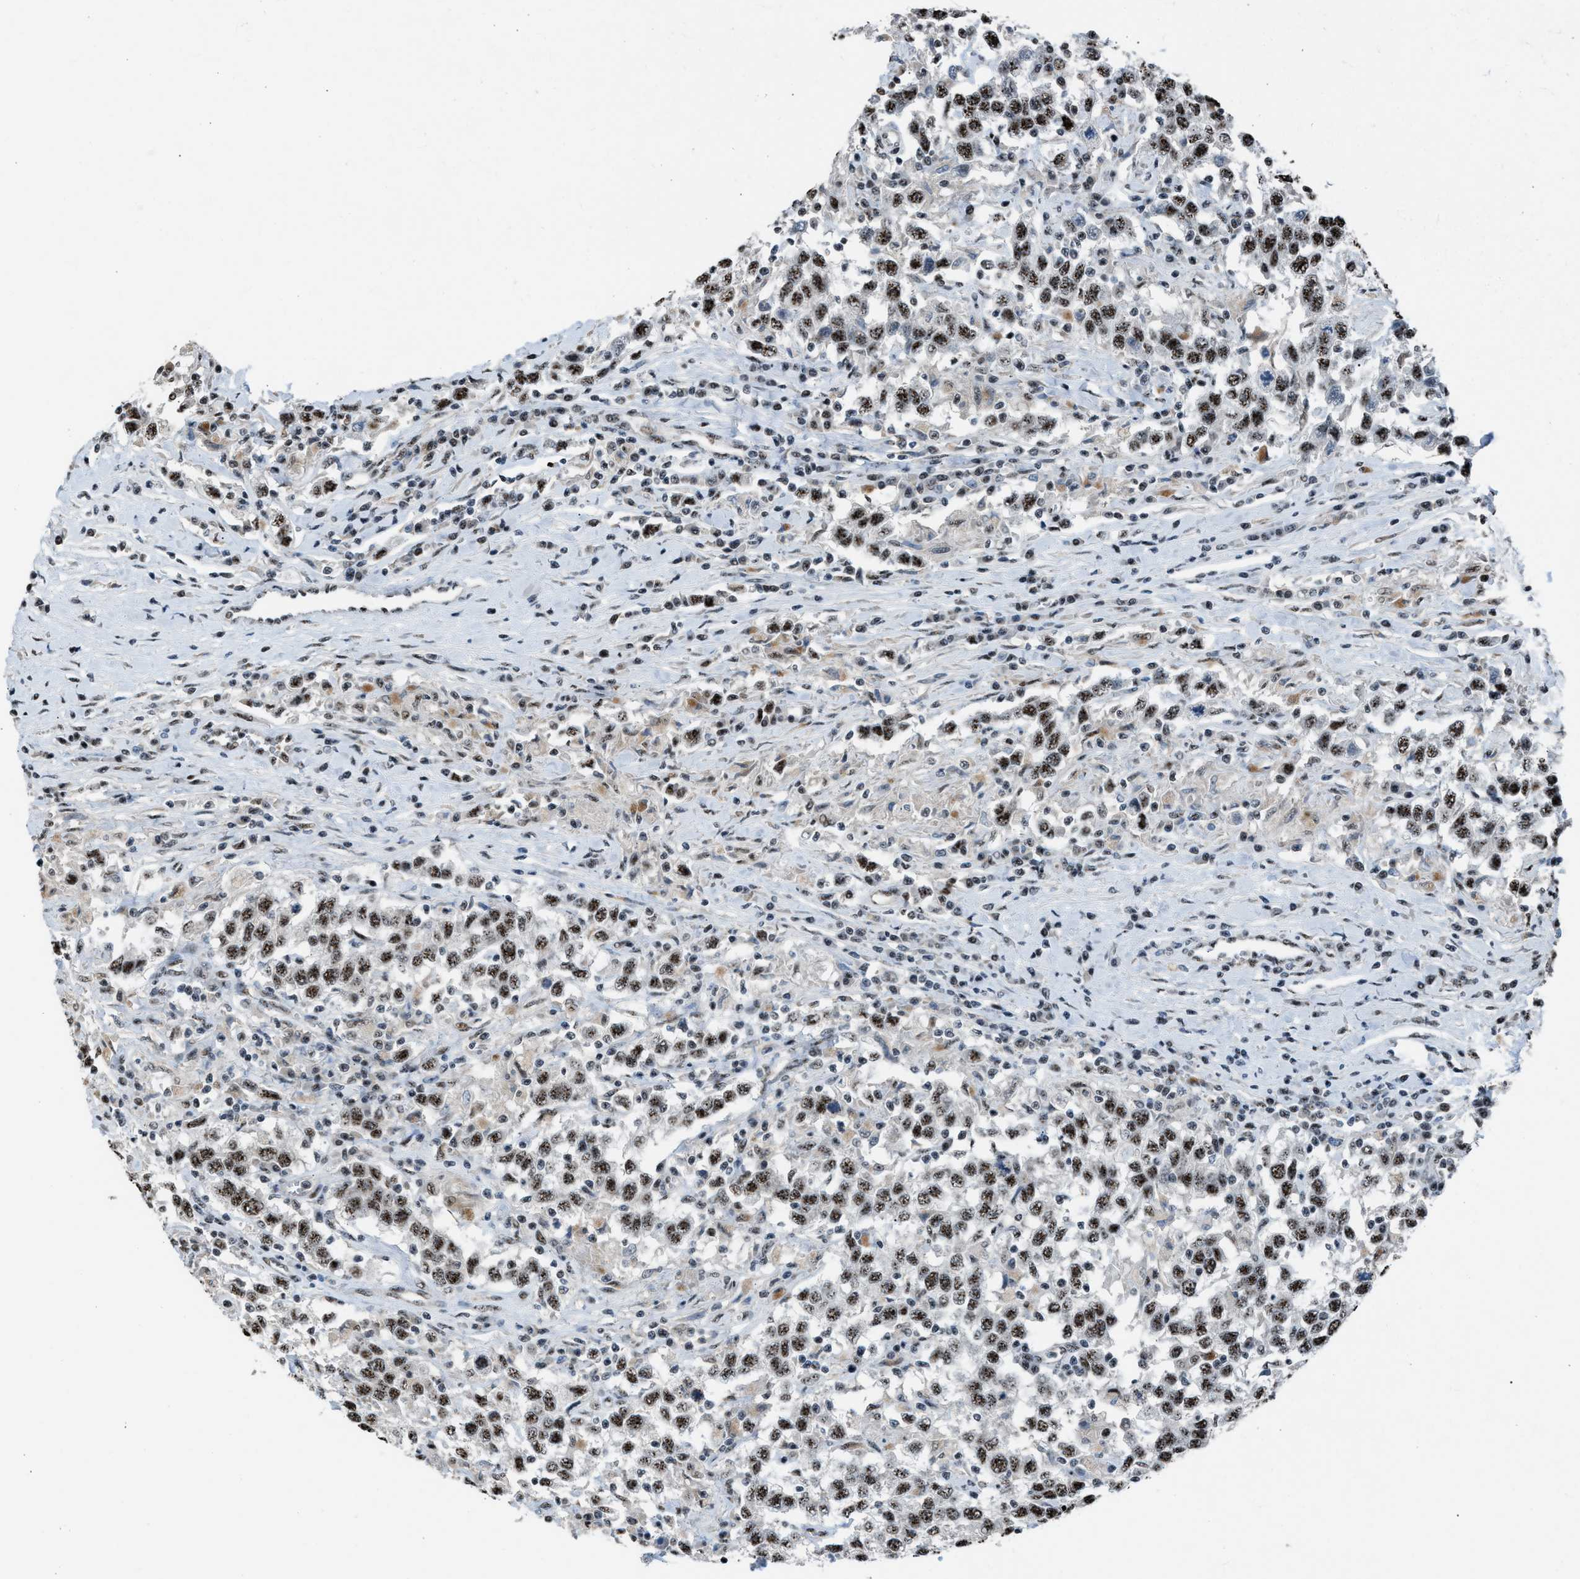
{"staining": {"intensity": "strong", "quantity": ">75%", "location": "nuclear"}, "tissue": "testis cancer", "cell_type": "Tumor cells", "image_type": "cancer", "snomed": [{"axis": "morphology", "description": "Seminoma, NOS"}, {"axis": "topography", "description": "Testis"}], "caption": "Immunohistochemistry histopathology image of neoplastic tissue: testis cancer stained using IHC reveals high levels of strong protein expression localized specifically in the nuclear of tumor cells, appearing as a nuclear brown color.", "gene": "CENPP", "patient": {"sex": "male", "age": 41}}